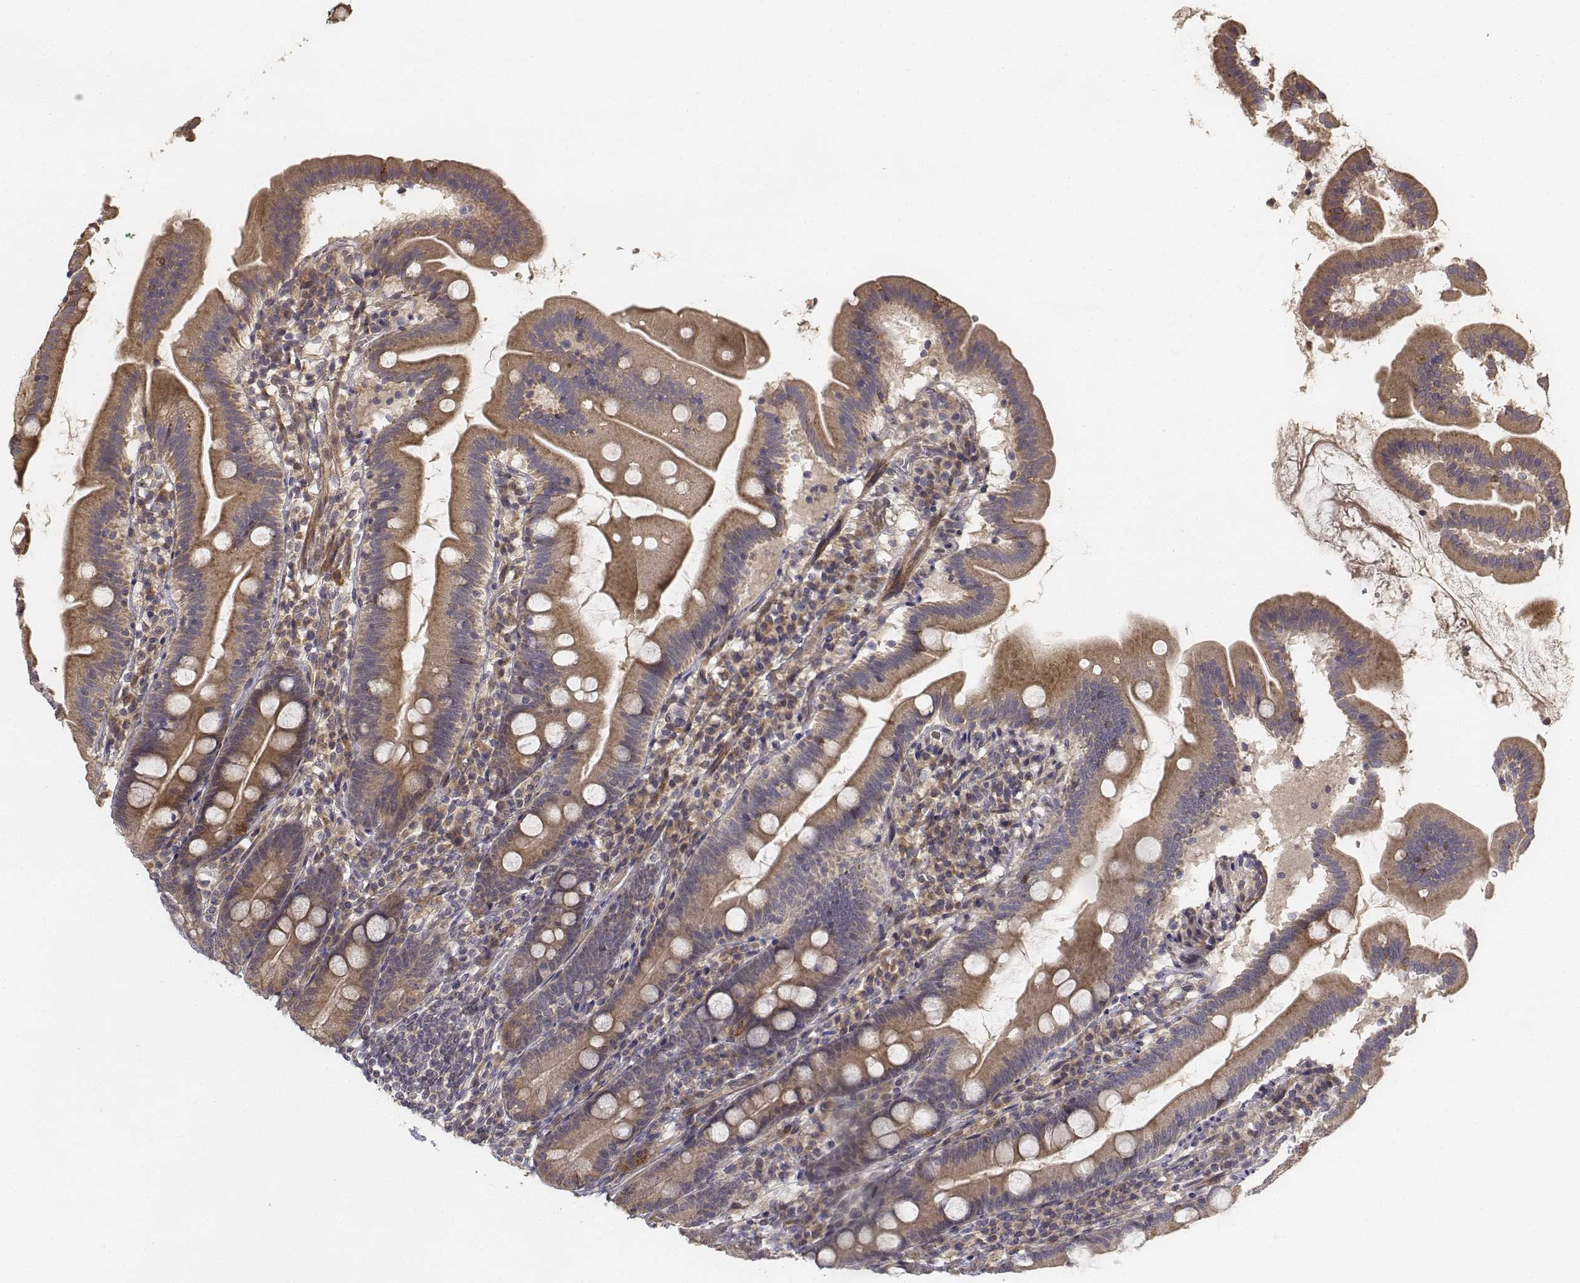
{"staining": {"intensity": "moderate", "quantity": ">75%", "location": "cytoplasmic/membranous"}, "tissue": "duodenum", "cell_type": "Glandular cells", "image_type": "normal", "snomed": [{"axis": "morphology", "description": "Normal tissue, NOS"}, {"axis": "topography", "description": "Duodenum"}], "caption": "DAB immunohistochemical staining of unremarkable human duodenum demonstrates moderate cytoplasmic/membranous protein staining in approximately >75% of glandular cells. The staining is performed using DAB (3,3'-diaminobenzidine) brown chromogen to label protein expression. The nuclei are counter-stained blue using hematoxylin.", "gene": "FBXO21", "patient": {"sex": "female", "age": 67}}